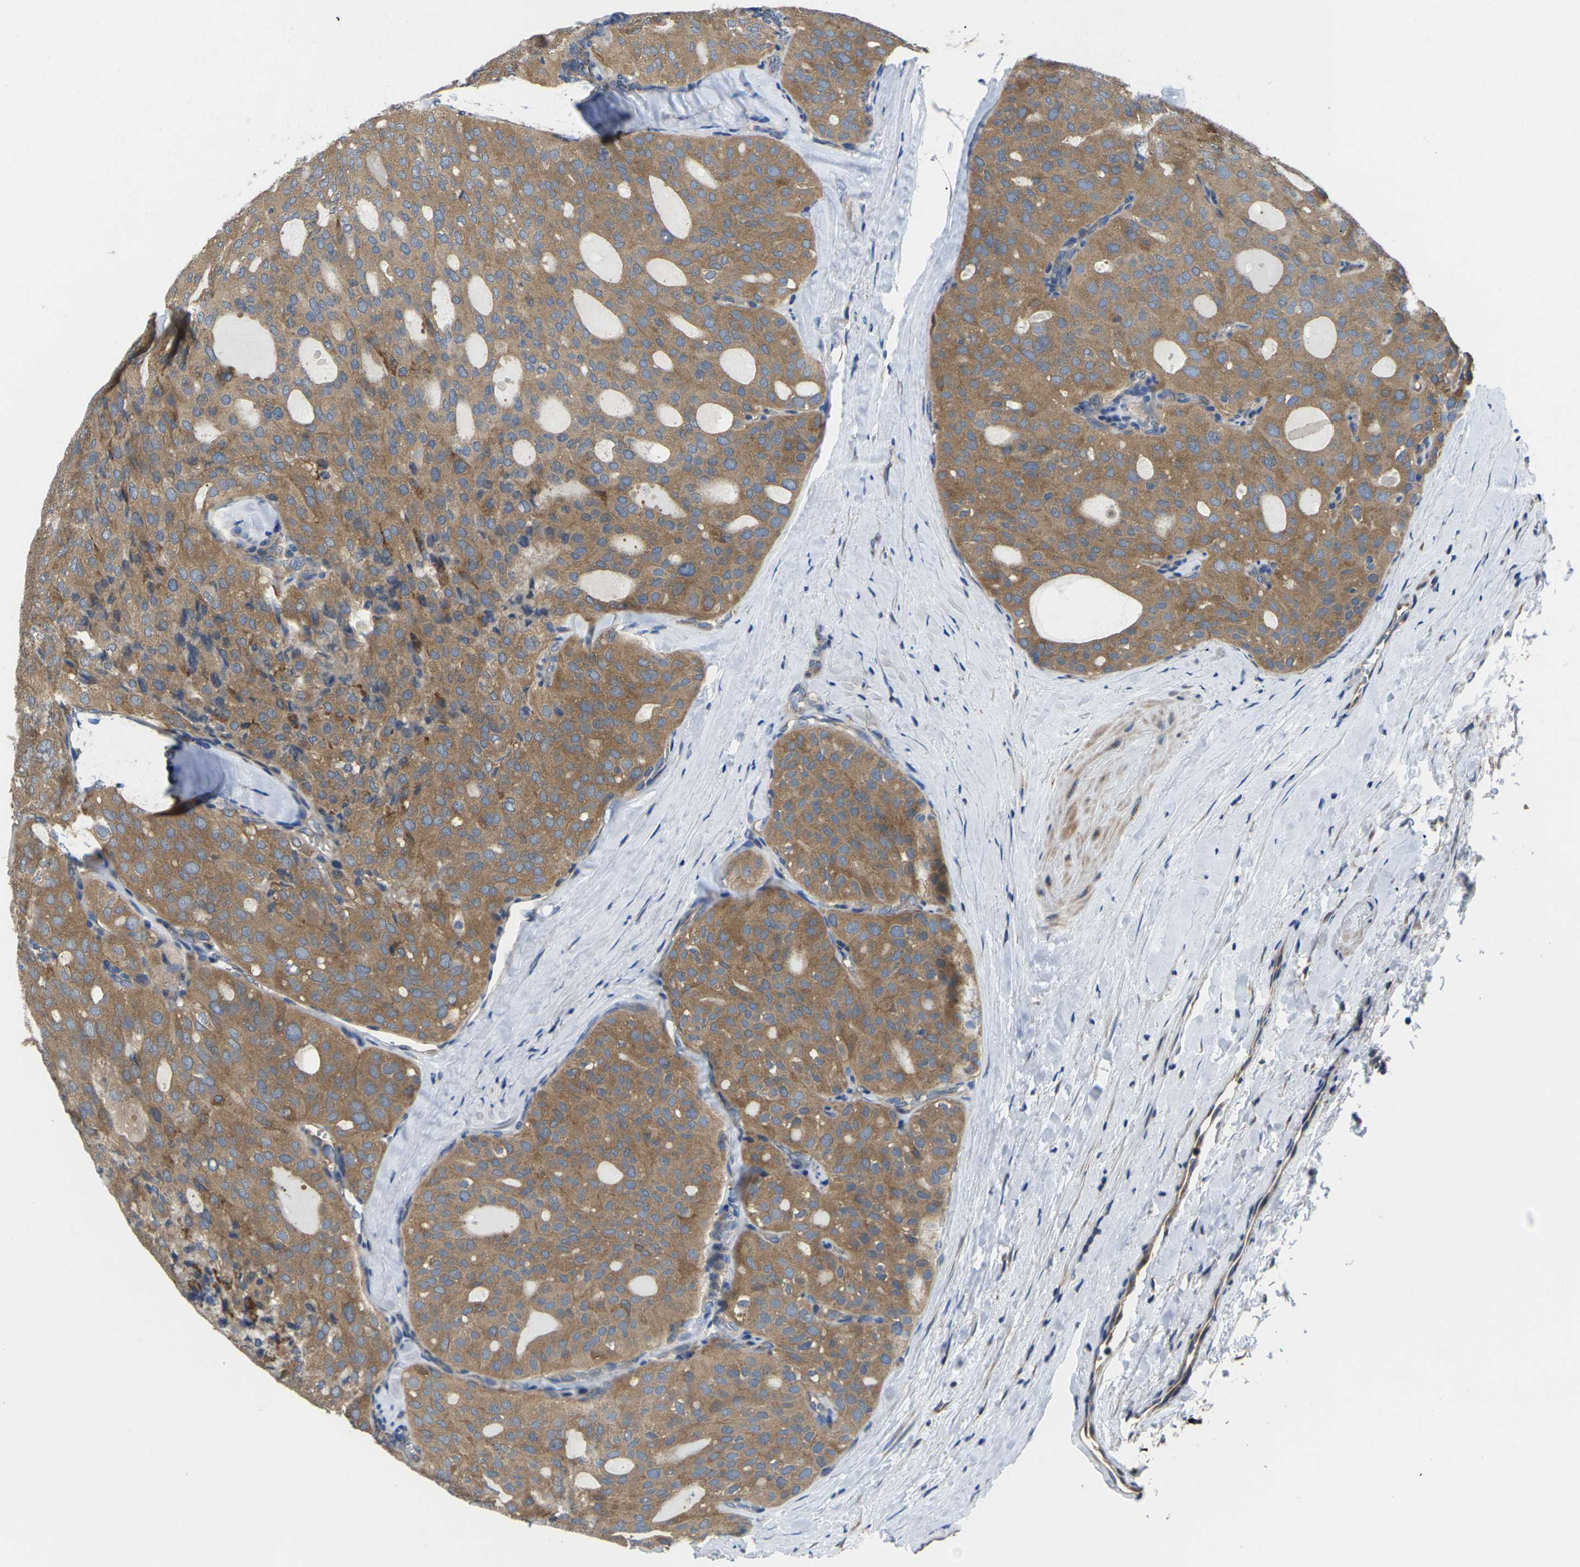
{"staining": {"intensity": "moderate", "quantity": ">75%", "location": "cytoplasmic/membranous"}, "tissue": "thyroid cancer", "cell_type": "Tumor cells", "image_type": "cancer", "snomed": [{"axis": "morphology", "description": "Follicular adenoma carcinoma, NOS"}, {"axis": "topography", "description": "Thyroid gland"}], "caption": "Immunohistochemical staining of human follicular adenoma carcinoma (thyroid) demonstrates medium levels of moderate cytoplasmic/membranous expression in about >75% of tumor cells.", "gene": "TMCC2", "patient": {"sex": "male", "age": 75}}